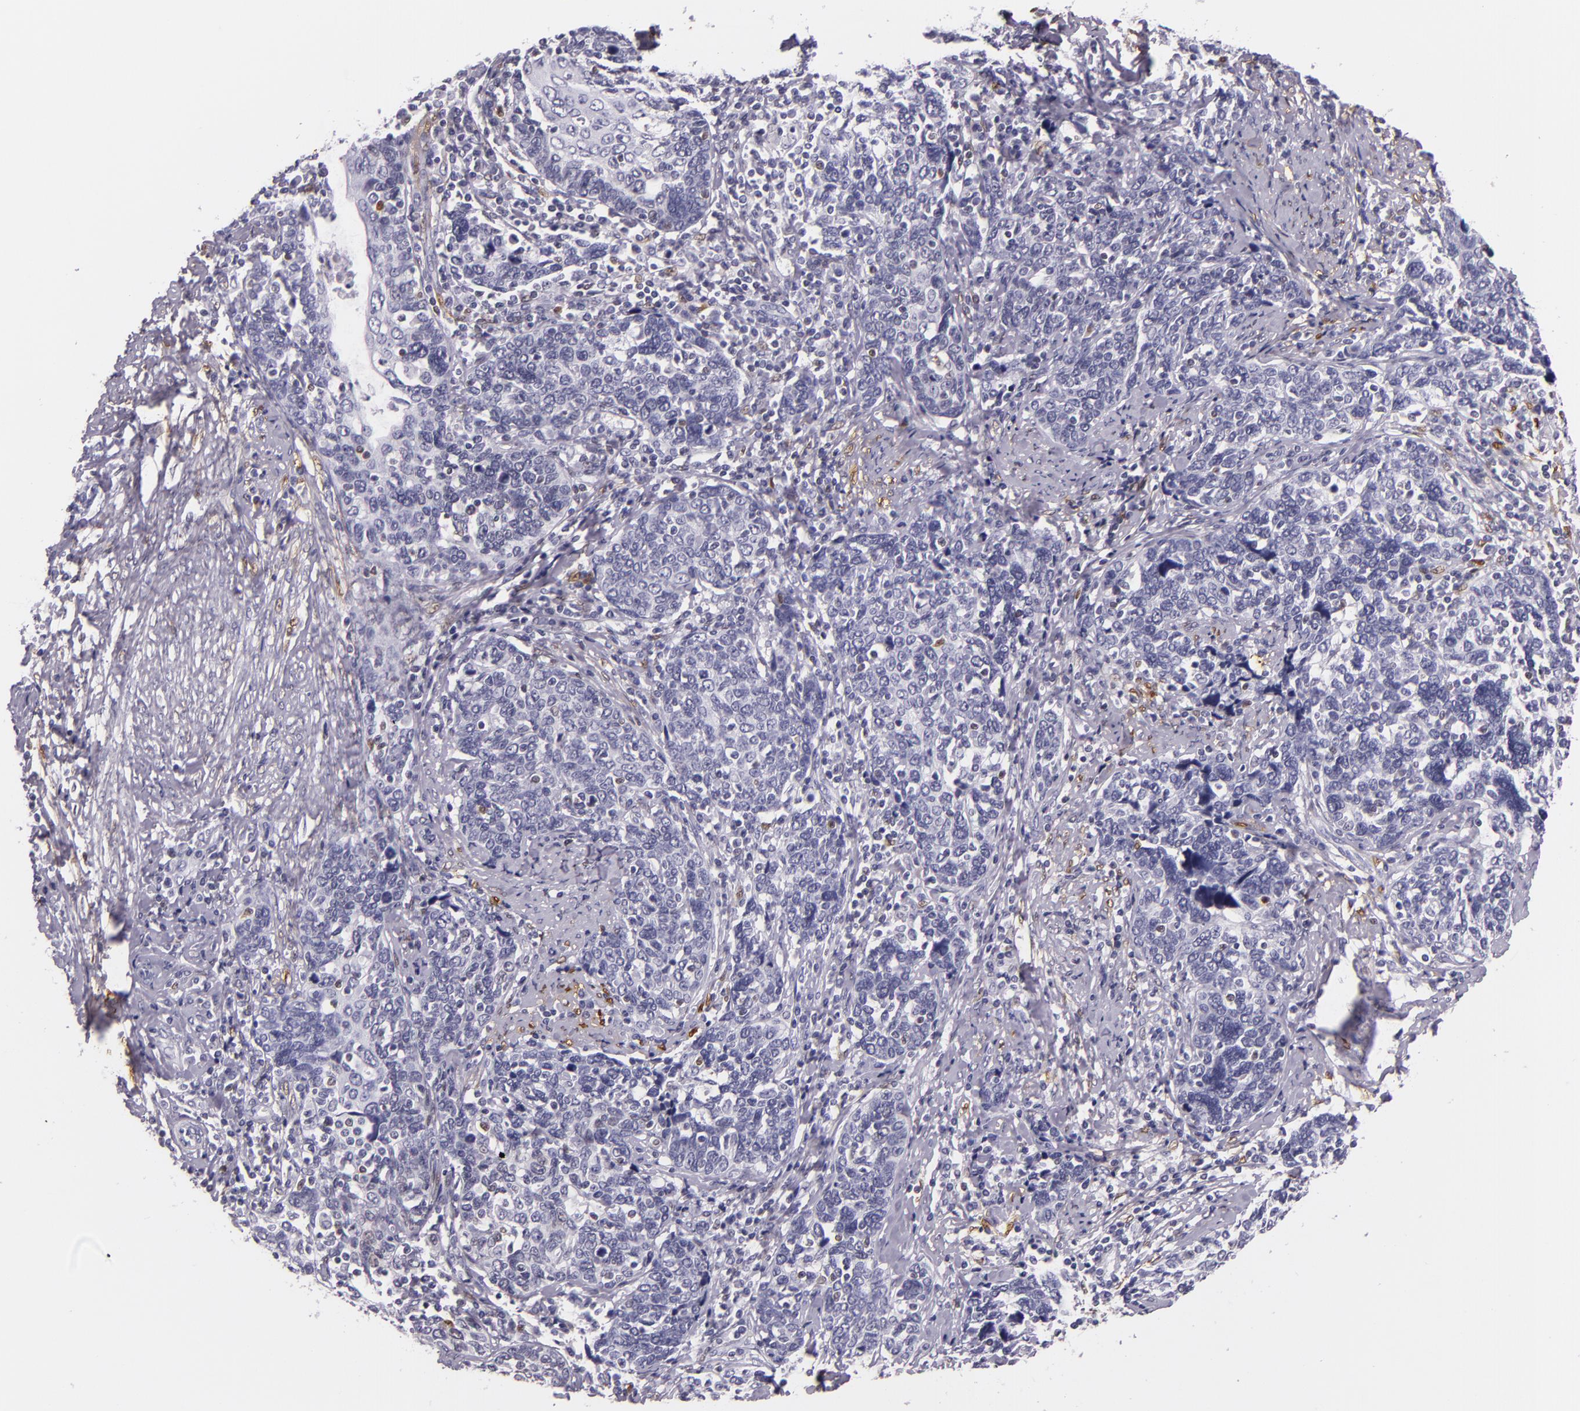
{"staining": {"intensity": "negative", "quantity": "none", "location": "none"}, "tissue": "cervical cancer", "cell_type": "Tumor cells", "image_type": "cancer", "snomed": [{"axis": "morphology", "description": "Squamous cell carcinoma, NOS"}, {"axis": "topography", "description": "Cervix"}], "caption": "This micrograph is of cervical cancer stained with IHC to label a protein in brown with the nuclei are counter-stained blue. There is no expression in tumor cells.", "gene": "MT1A", "patient": {"sex": "female", "age": 41}}